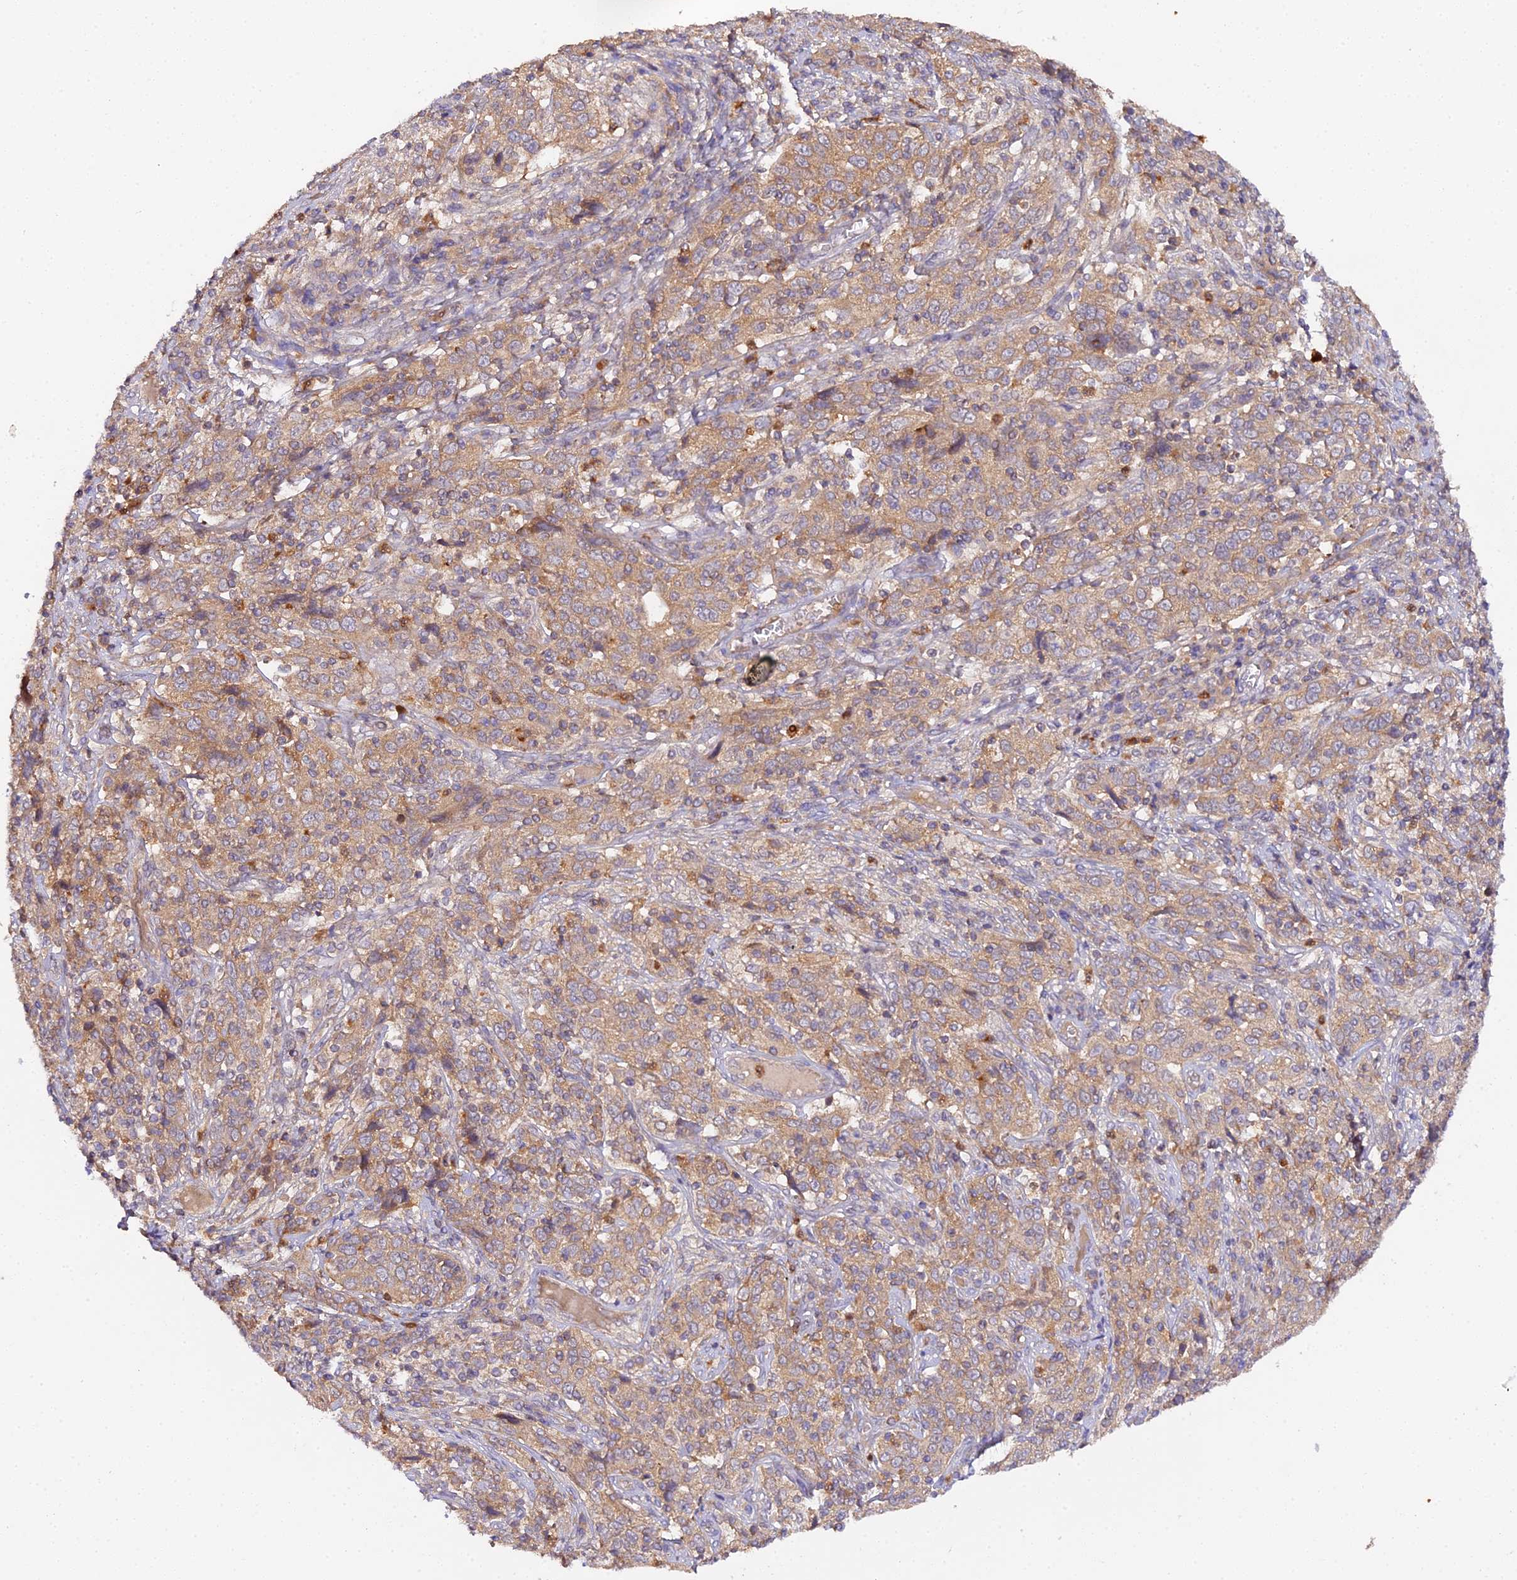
{"staining": {"intensity": "moderate", "quantity": ">75%", "location": "cytoplasmic/membranous"}, "tissue": "cervical cancer", "cell_type": "Tumor cells", "image_type": "cancer", "snomed": [{"axis": "morphology", "description": "Squamous cell carcinoma, NOS"}, {"axis": "topography", "description": "Cervix"}], "caption": "High-magnification brightfield microscopy of squamous cell carcinoma (cervical) stained with DAB (brown) and counterstained with hematoxylin (blue). tumor cells exhibit moderate cytoplasmic/membranous positivity is identified in approximately>75% of cells.", "gene": "TRIM26", "patient": {"sex": "female", "age": 46}}